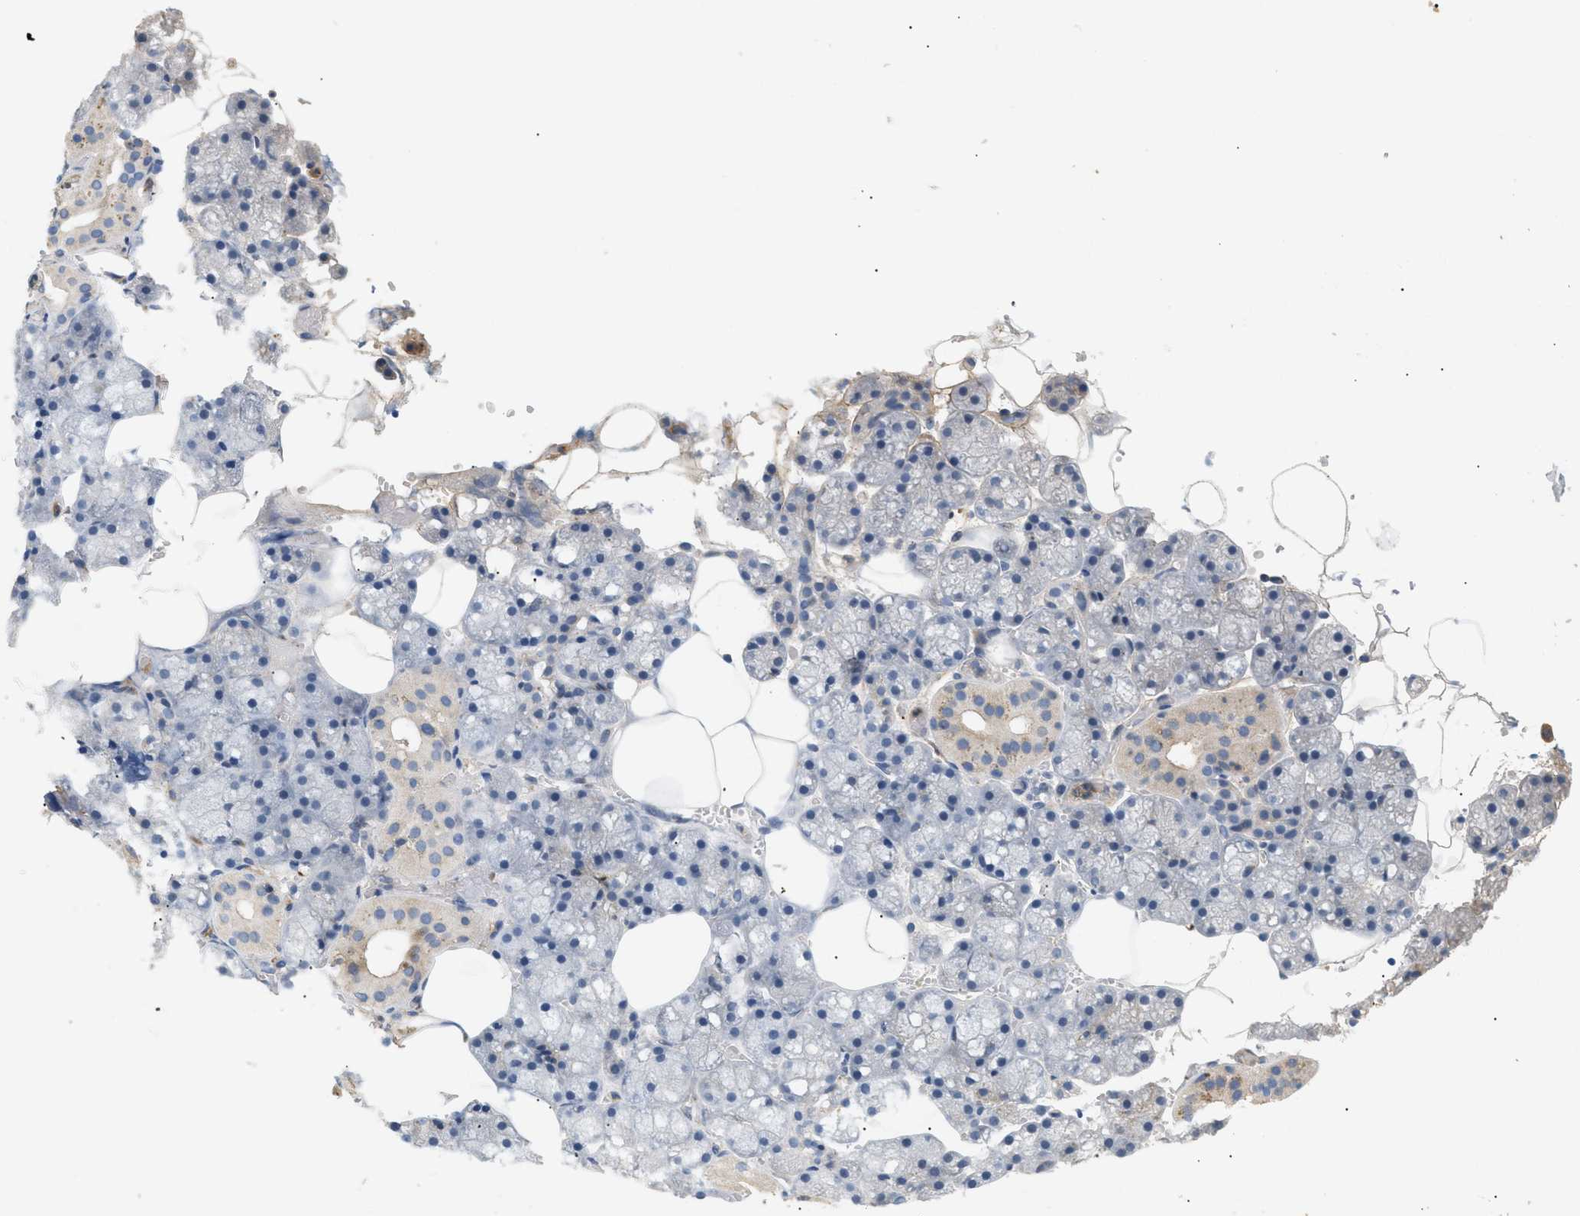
{"staining": {"intensity": "weak", "quantity": "<25%", "location": "cytoplasmic/membranous"}, "tissue": "salivary gland", "cell_type": "Glandular cells", "image_type": "normal", "snomed": [{"axis": "morphology", "description": "Normal tissue, NOS"}, {"axis": "topography", "description": "Salivary gland"}], "caption": "The histopathology image reveals no staining of glandular cells in normal salivary gland. The staining was performed using DAB (3,3'-diaminobenzidine) to visualize the protein expression in brown, while the nuclei were stained in blue with hematoxylin (Magnification: 20x).", "gene": "FARS2", "patient": {"sex": "male", "age": 62}}